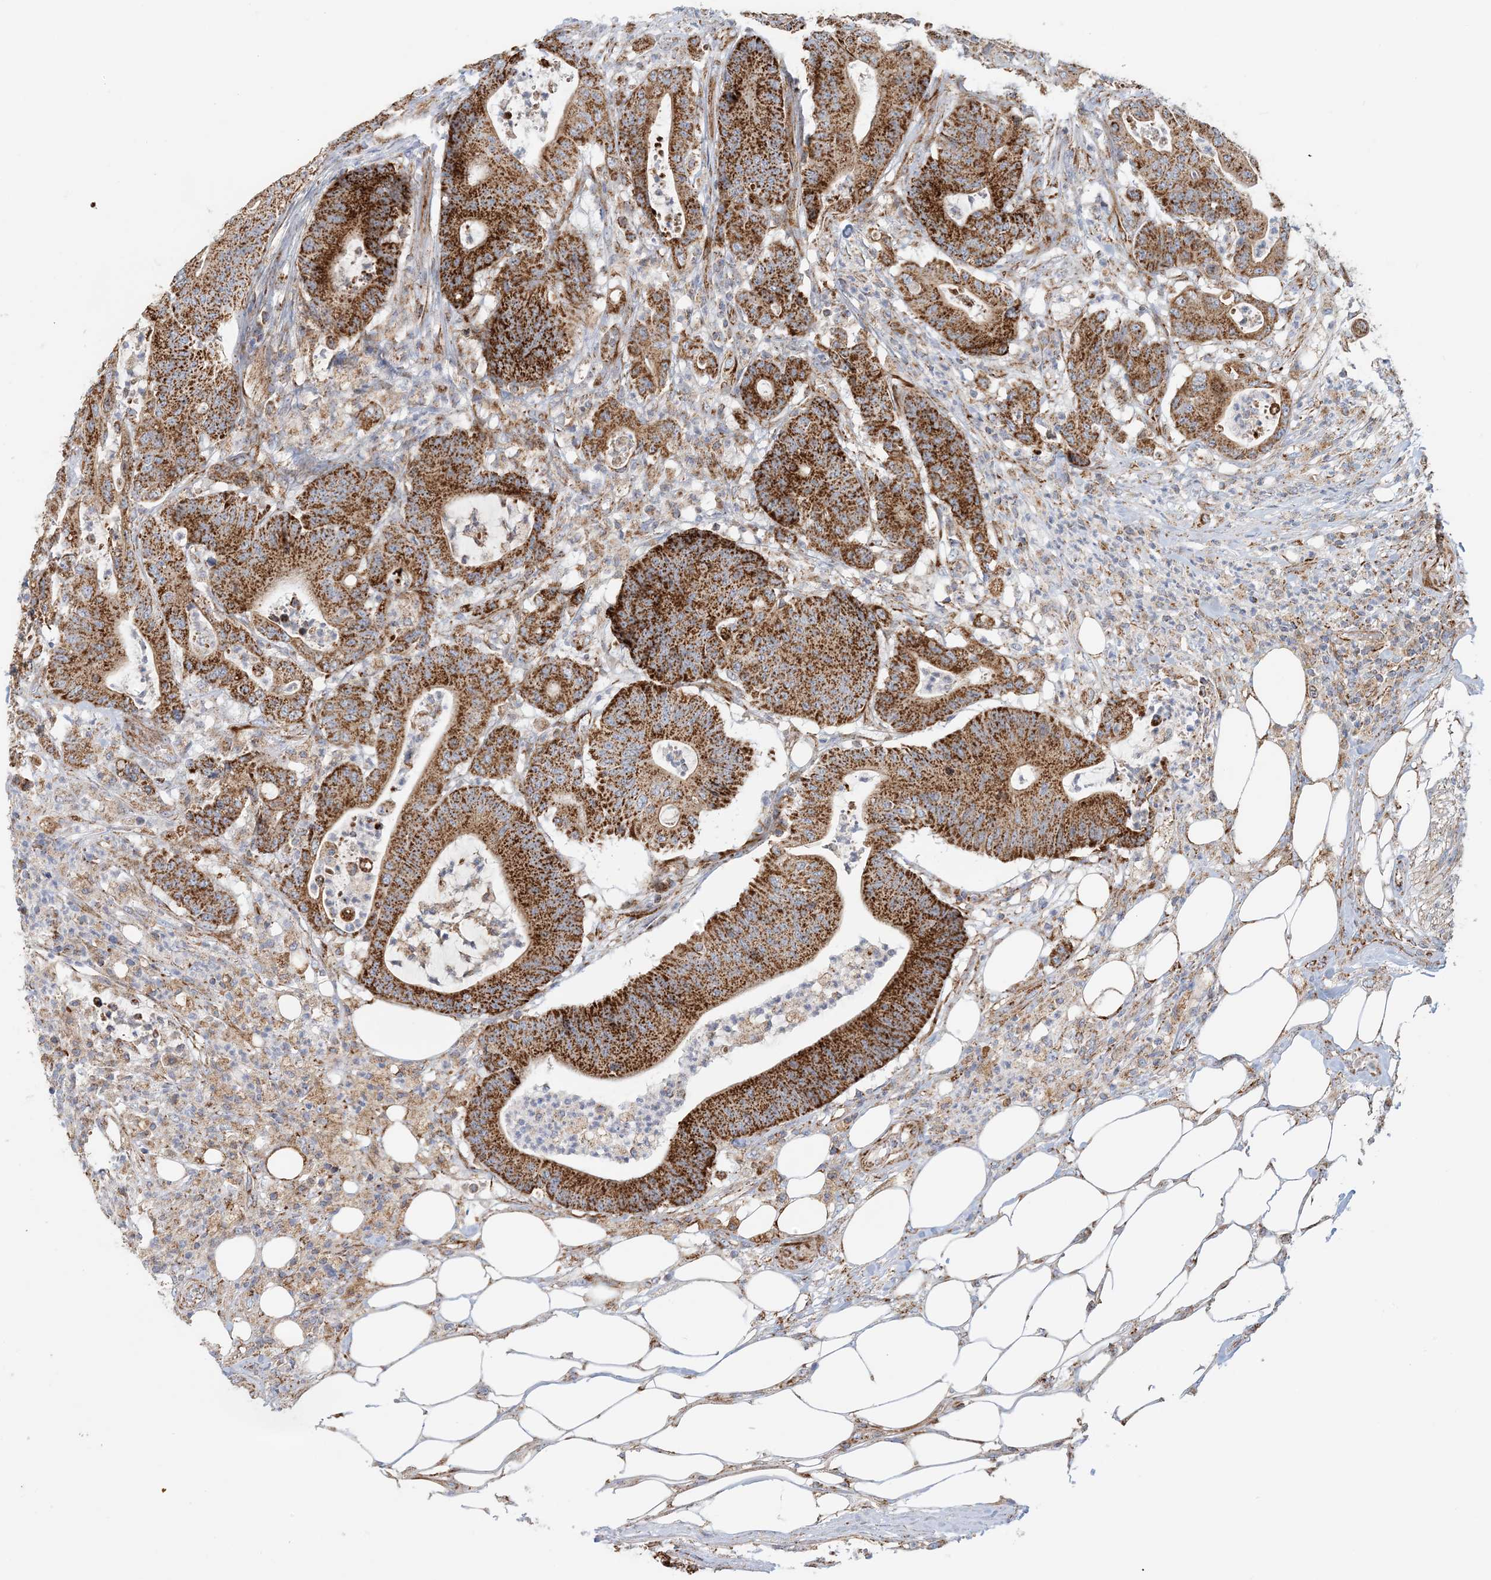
{"staining": {"intensity": "strong", "quantity": ">75%", "location": "cytoplasmic/membranous"}, "tissue": "colorectal cancer", "cell_type": "Tumor cells", "image_type": "cancer", "snomed": [{"axis": "morphology", "description": "Adenocarcinoma, NOS"}, {"axis": "topography", "description": "Colon"}], "caption": "High-power microscopy captured an immunohistochemistry (IHC) photomicrograph of colorectal cancer (adenocarcinoma), revealing strong cytoplasmic/membranous positivity in about >75% of tumor cells. (DAB (3,3'-diaminobenzidine) IHC with brightfield microscopy, high magnification).", "gene": "COA3", "patient": {"sex": "female", "age": 84}}